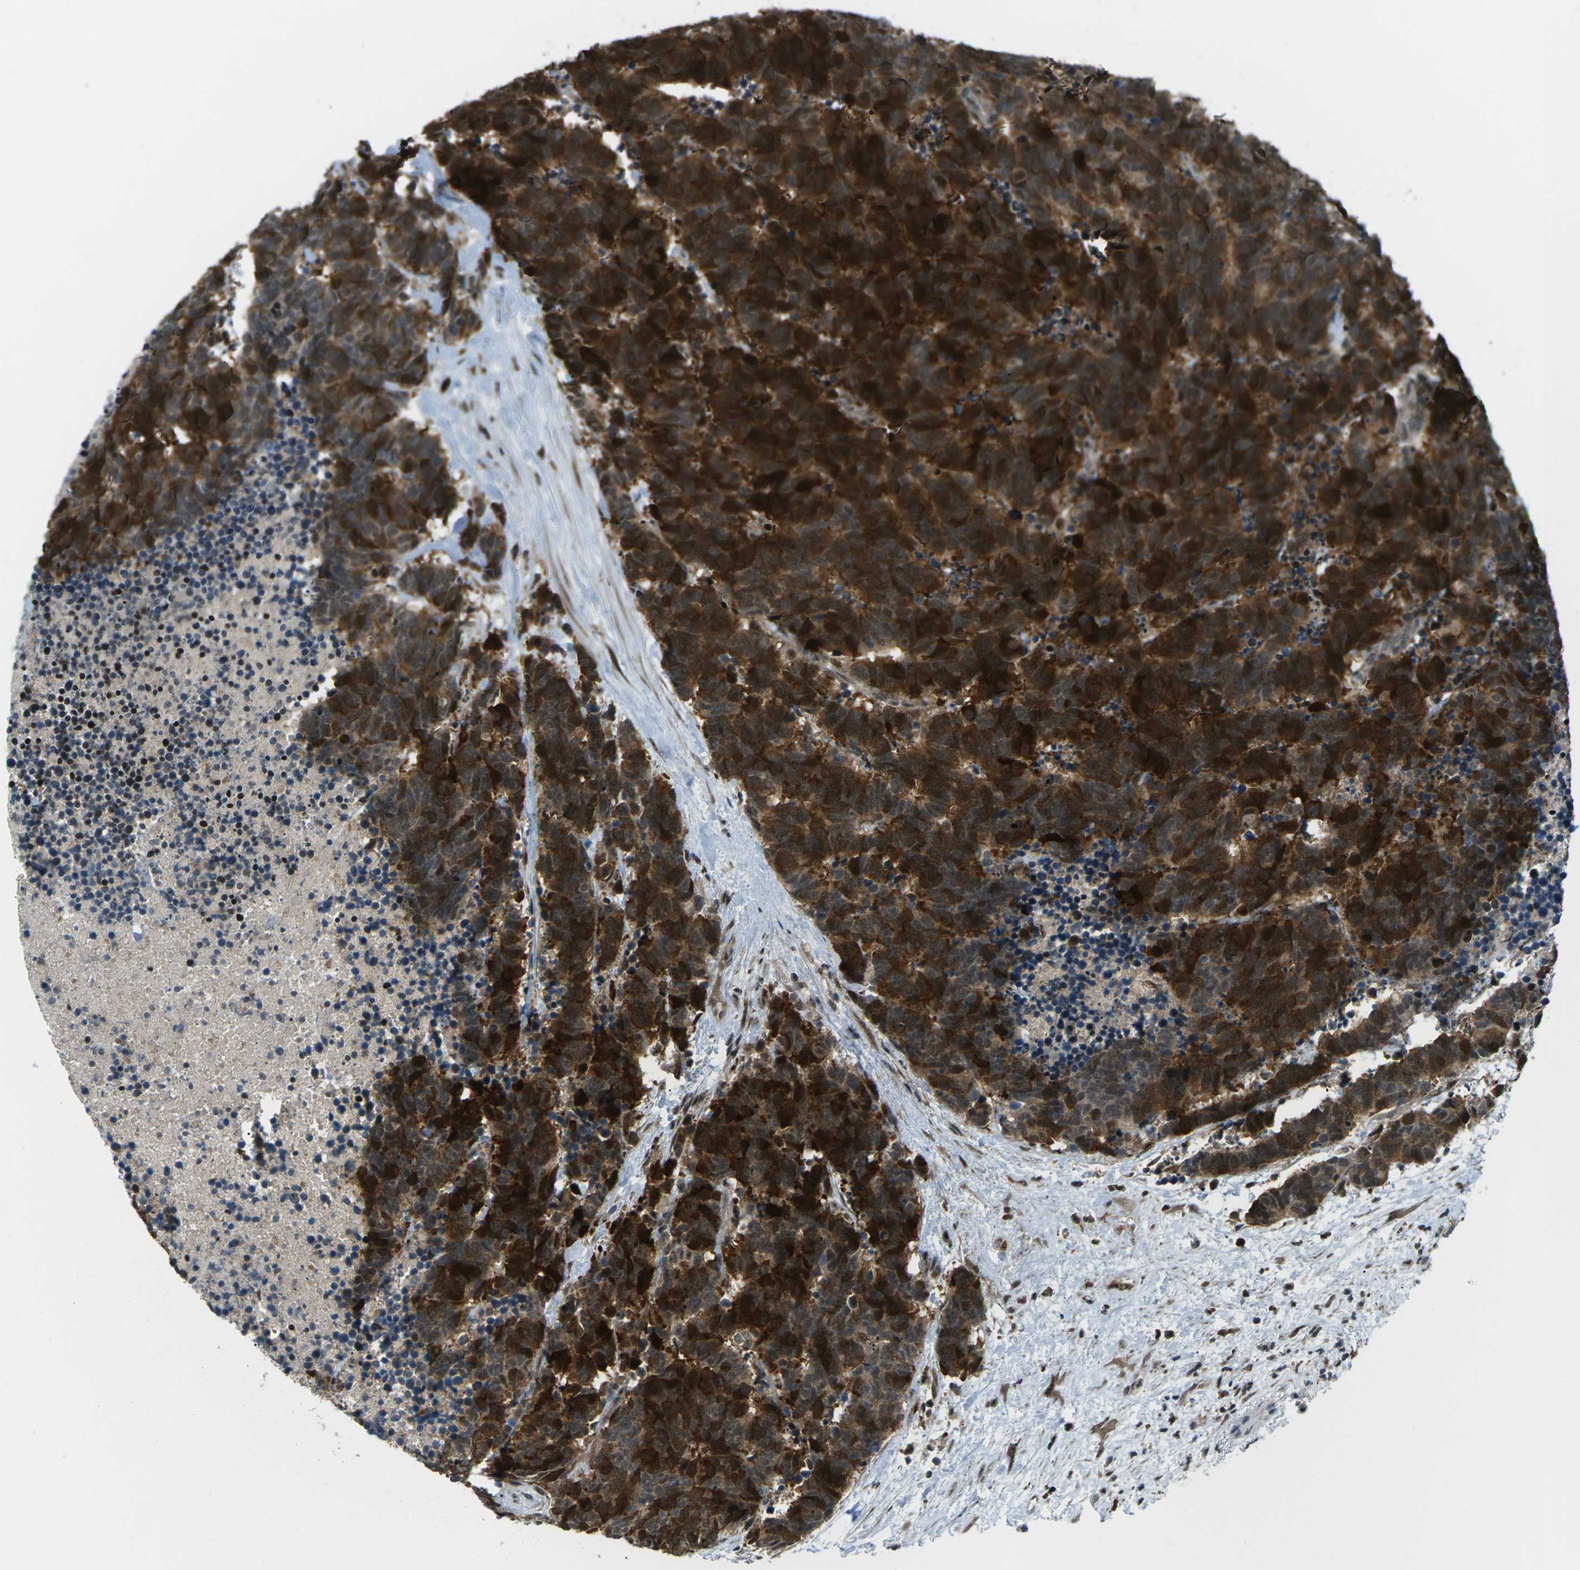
{"staining": {"intensity": "strong", "quantity": ">75%", "location": "cytoplasmic/membranous,nuclear"}, "tissue": "carcinoid", "cell_type": "Tumor cells", "image_type": "cancer", "snomed": [{"axis": "morphology", "description": "Carcinoma, NOS"}, {"axis": "morphology", "description": "Carcinoid, malignant, NOS"}, {"axis": "topography", "description": "Urinary bladder"}], "caption": "Brown immunohistochemical staining in carcinoid (malignant) demonstrates strong cytoplasmic/membranous and nuclear staining in approximately >75% of tumor cells.", "gene": "UBE2S", "patient": {"sex": "male", "age": 57}}